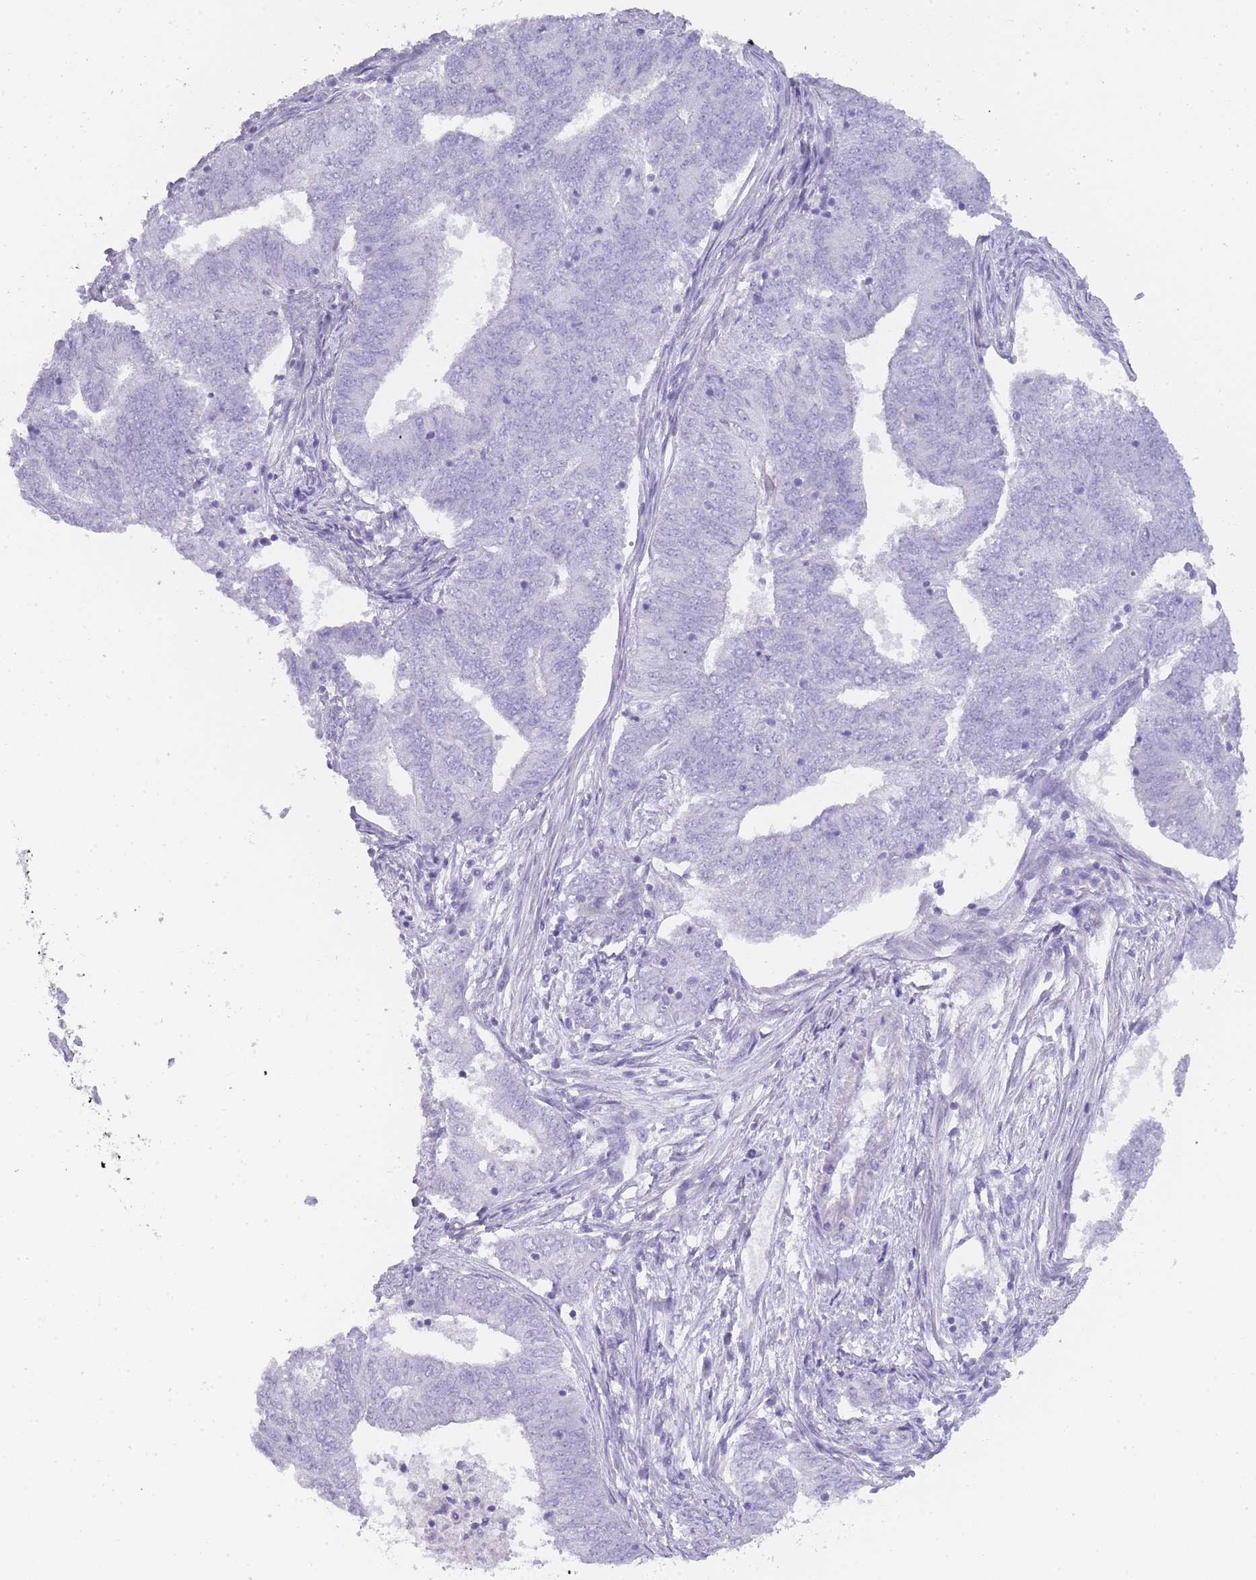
{"staining": {"intensity": "negative", "quantity": "none", "location": "none"}, "tissue": "endometrial cancer", "cell_type": "Tumor cells", "image_type": "cancer", "snomed": [{"axis": "morphology", "description": "Adenocarcinoma, NOS"}, {"axis": "topography", "description": "Endometrium"}], "caption": "An immunohistochemistry (IHC) histopathology image of endometrial cancer is shown. There is no staining in tumor cells of endometrial cancer.", "gene": "TCP11", "patient": {"sex": "female", "age": 62}}